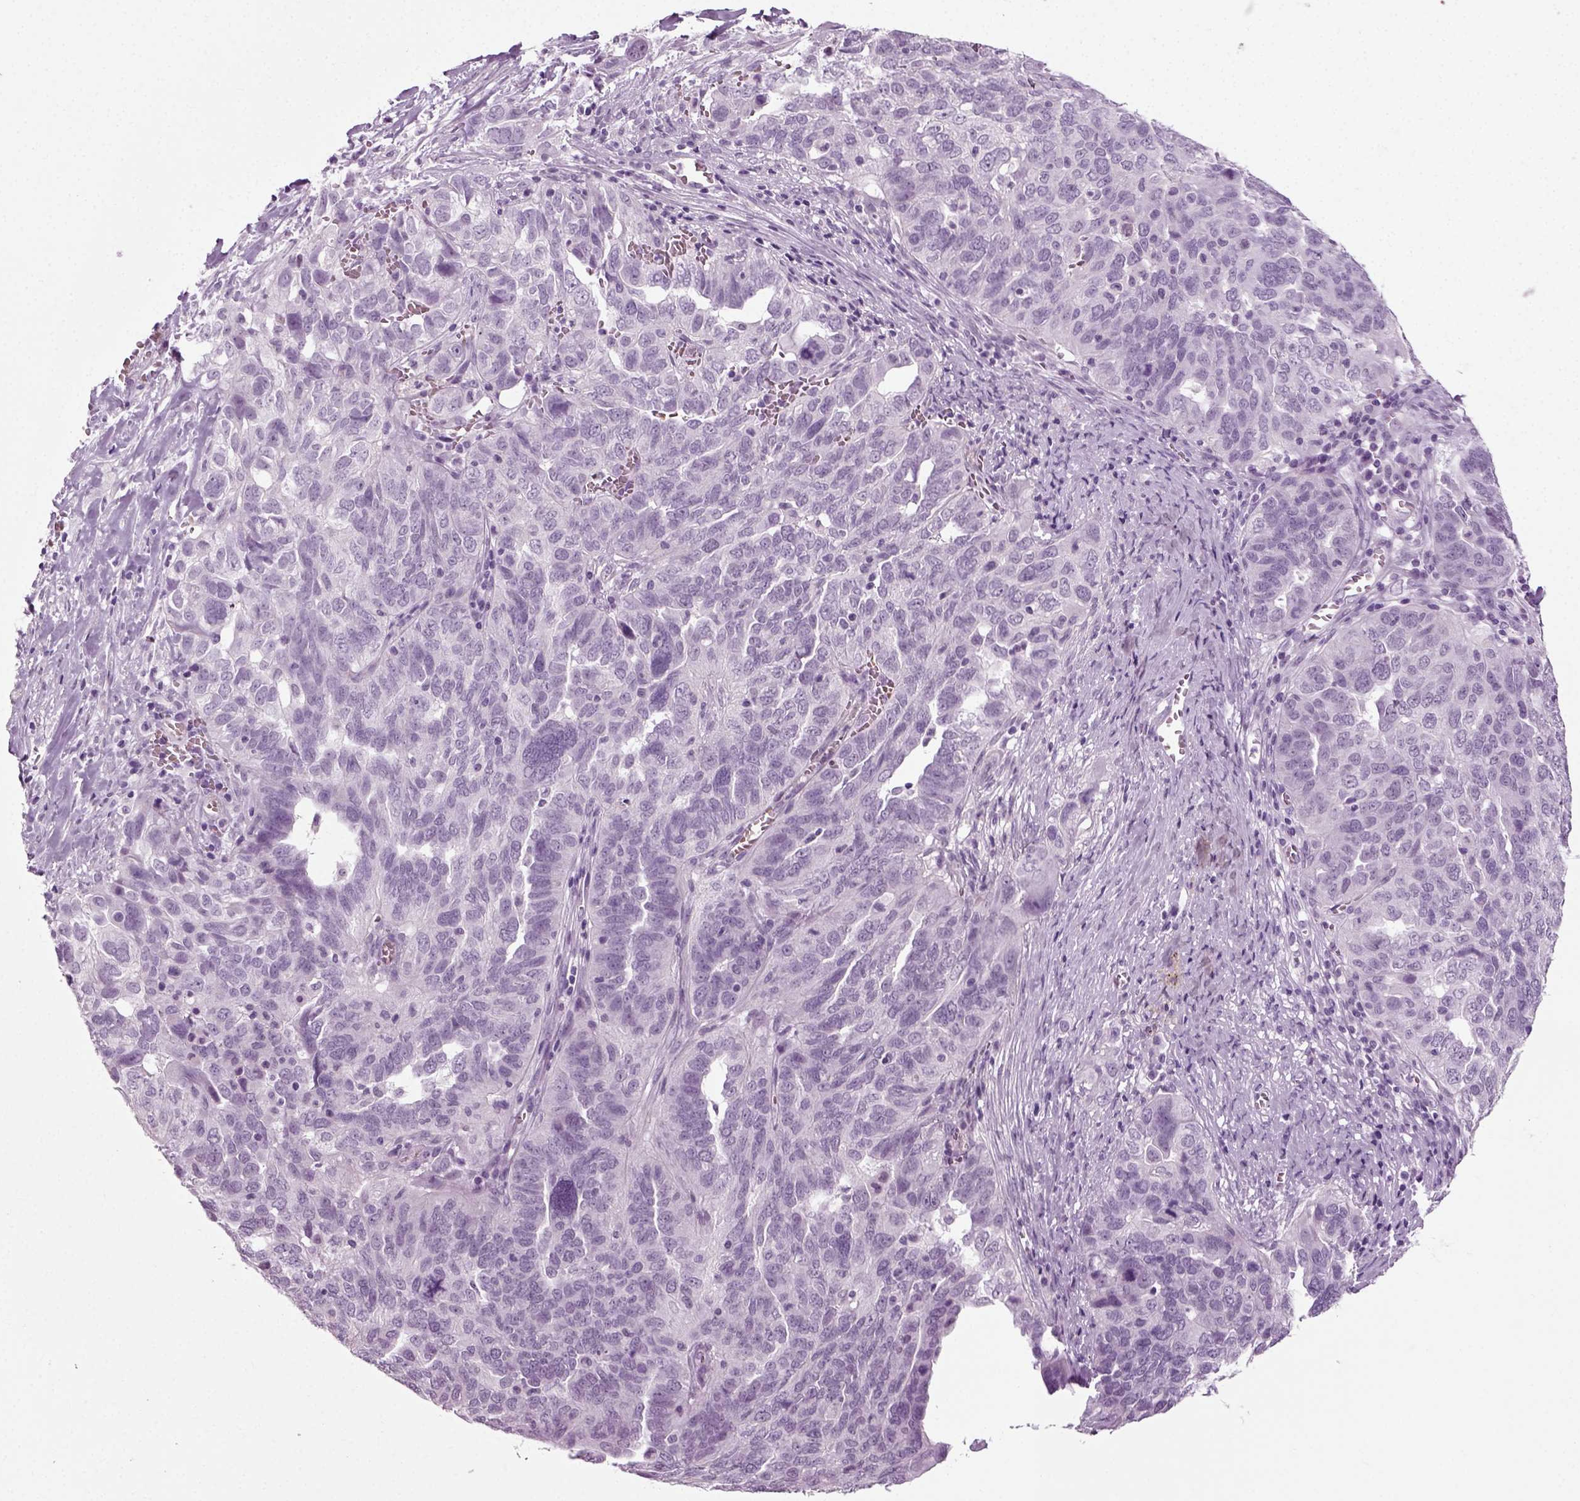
{"staining": {"intensity": "negative", "quantity": "none", "location": "none"}, "tissue": "ovarian cancer", "cell_type": "Tumor cells", "image_type": "cancer", "snomed": [{"axis": "morphology", "description": "Carcinoma, endometroid"}, {"axis": "topography", "description": "Soft tissue"}, {"axis": "topography", "description": "Ovary"}], "caption": "Protein analysis of endometroid carcinoma (ovarian) demonstrates no significant staining in tumor cells.", "gene": "ZC2HC1C", "patient": {"sex": "female", "age": 52}}